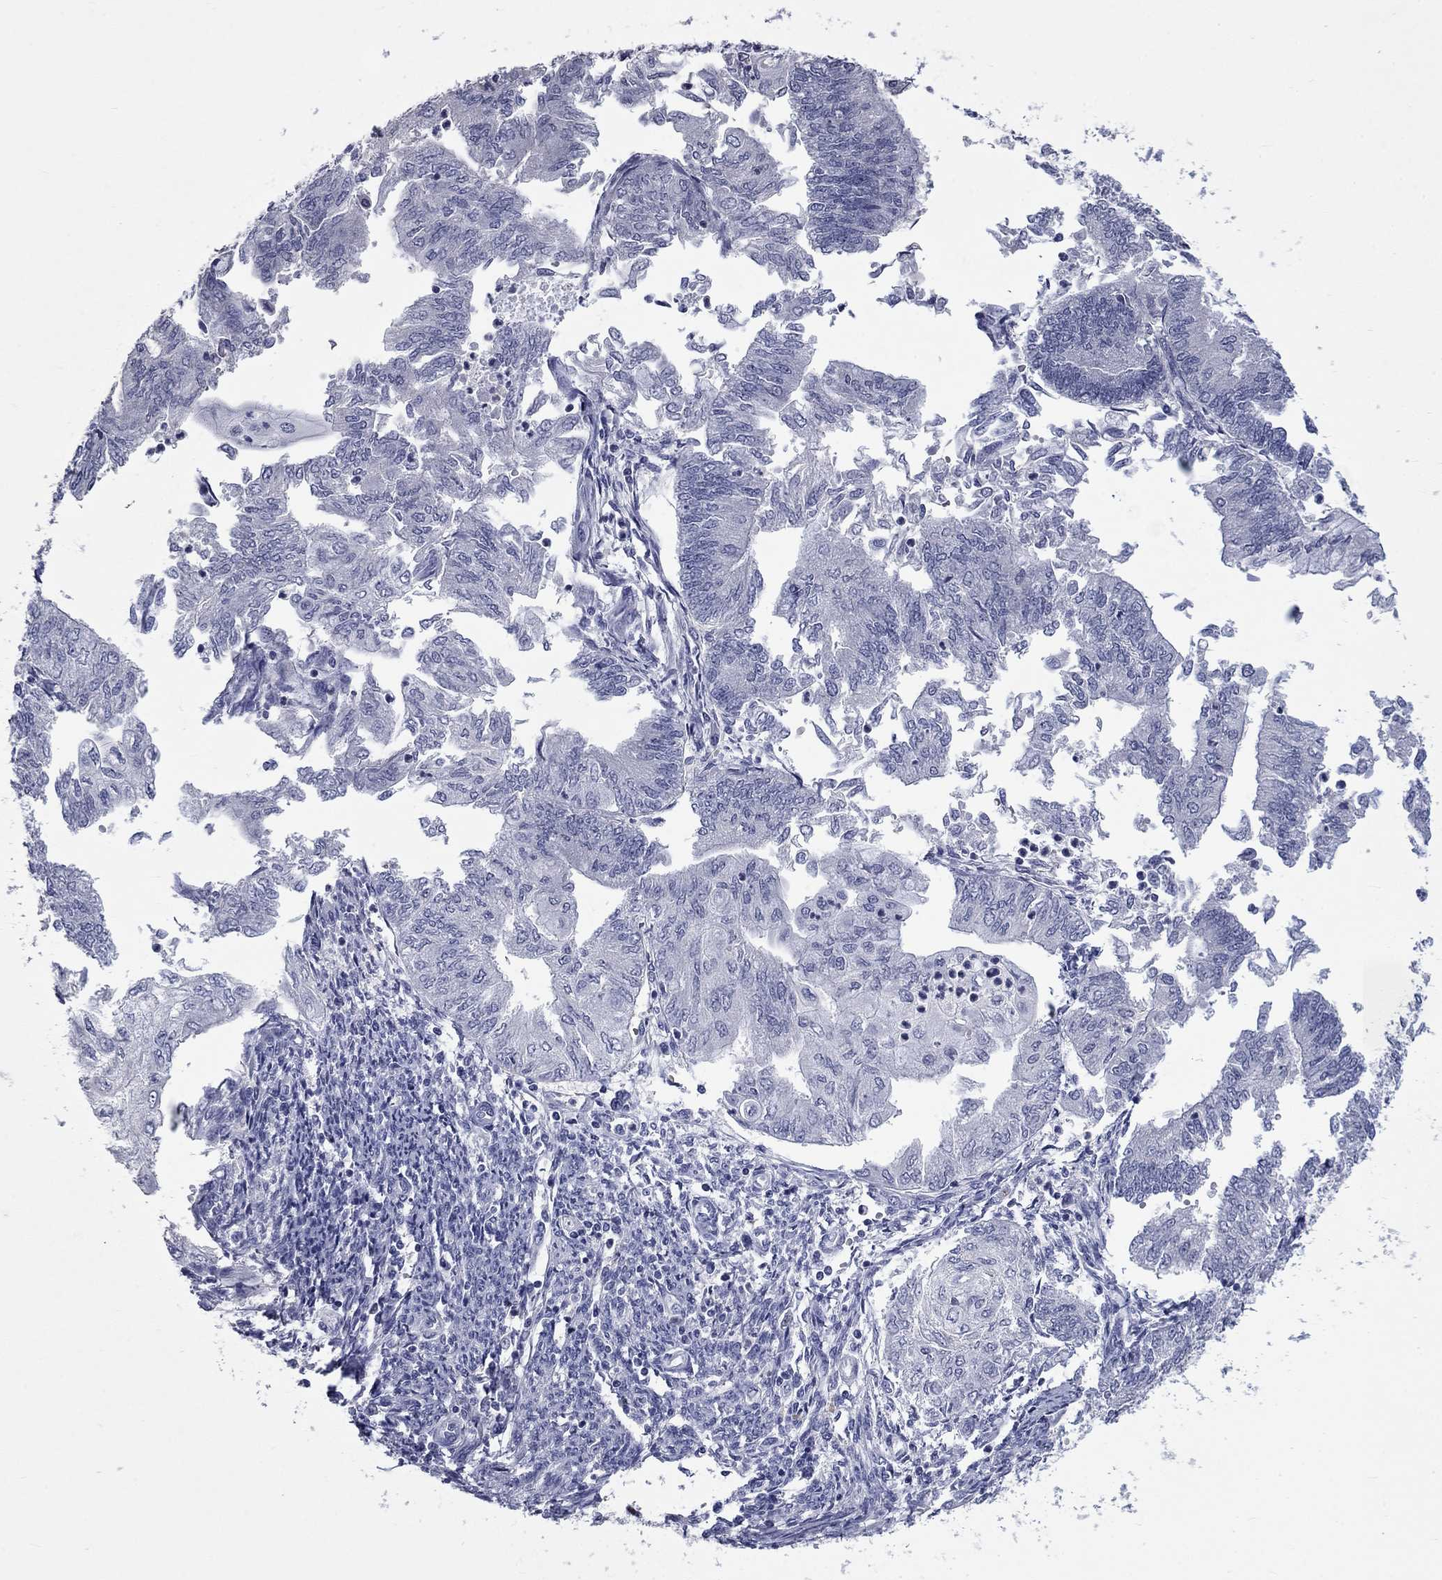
{"staining": {"intensity": "negative", "quantity": "none", "location": "none"}, "tissue": "endometrial cancer", "cell_type": "Tumor cells", "image_type": "cancer", "snomed": [{"axis": "morphology", "description": "Adenocarcinoma, NOS"}, {"axis": "topography", "description": "Endometrium"}], "caption": "Protein analysis of endometrial cancer (adenocarcinoma) displays no significant expression in tumor cells. The staining is performed using DAB brown chromogen with nuclei counter-stained in using hematoxylin.", "gene": "PLEK", "patient": {"sex": "female", "age": 59}}